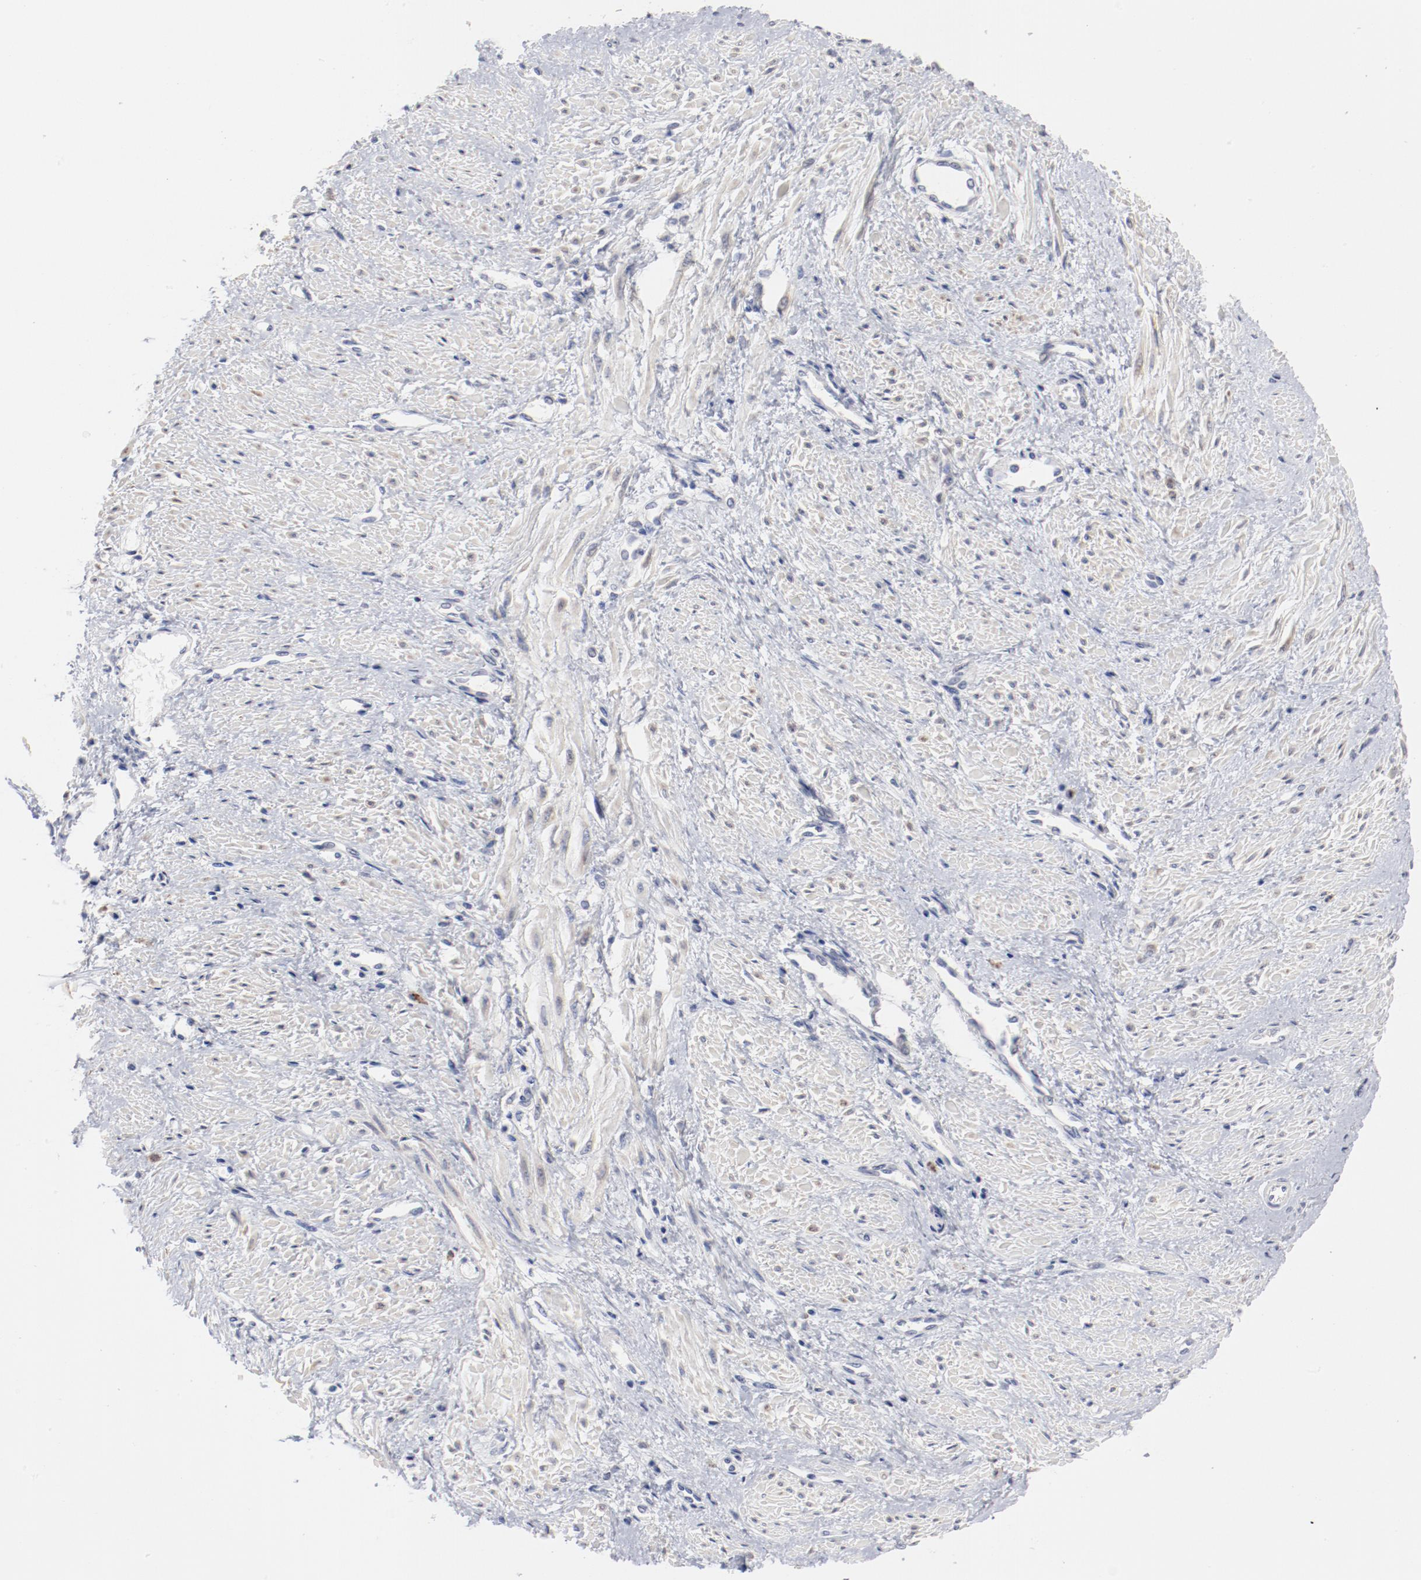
{"staining": {"intensity": "moderate", "quantity": "<25%", "location": "cytoplasmic/membranous,nuclear"}, "tissue": "smooth muscle", "cell_type": "Smooth muscle cells", "image_type": "normal", "snomed": [{"axis": "morphology", "description": "Normal tissue, NOS"}, {"axis": "topography", "description": "Smooth muscle"}, {"axis": "topography", "description": "Uterus"}], "caption": "Immunohistochemistry (IHC) histopathology image of benign smooth muscle: smooth muscle stained using immunohistochemistry (IHC) shows low levels of moderate protein expression localized specifically in the cytoplasmic/membranous,nuclear of smooth muscle cells, appearing as a cytoplasmic/membranous,nuclear brown color.", "gene": "SH3BGR", "patient": {"sex": "female", "age": 39}}